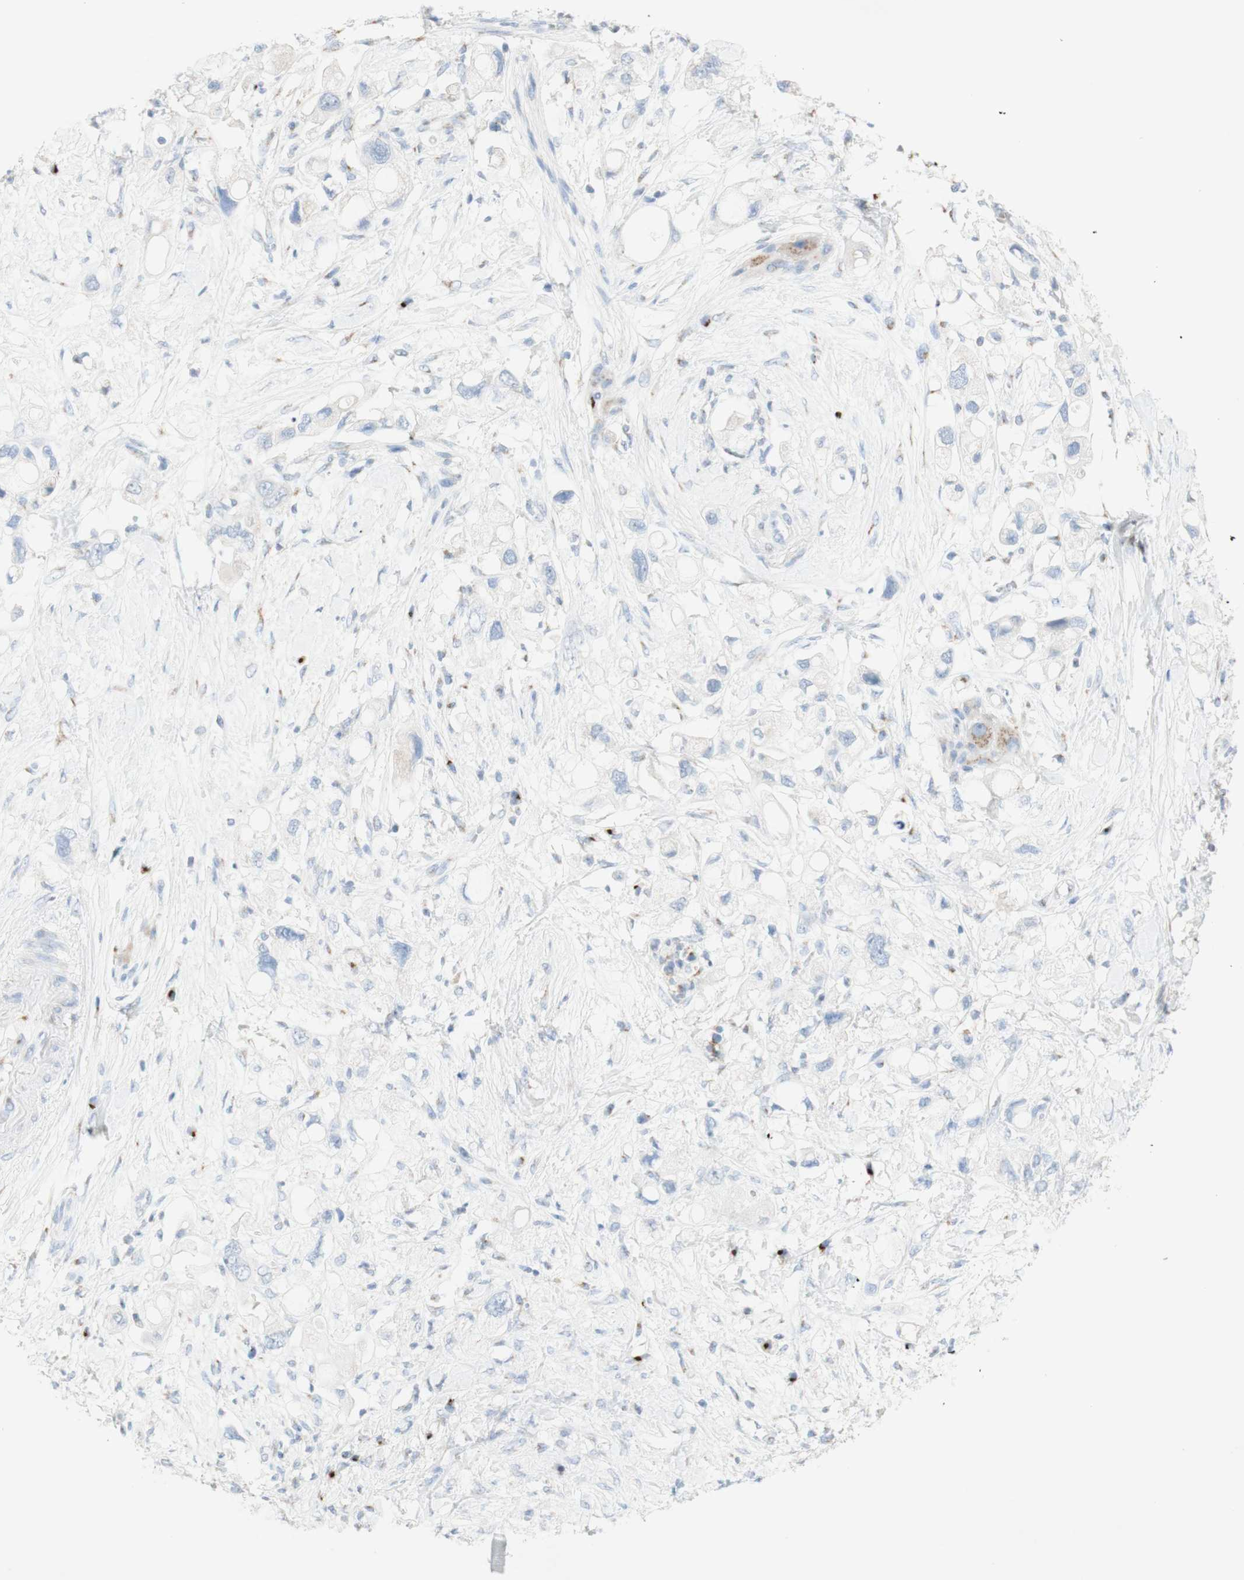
{"staining": {"intensity": "moderate", "quantity": "<25%", "location": "cytoplasmic/membranous"}, "tissue": "pancreatic cancer", "cell_type": "Tumor cells", "image_type": "cancer", "snomed": [{"axis": "morphology", "description": "Adenocarcinoma, NOS"}, {"axis": "topography", "description": "Pancreas"}], "caption": "This micrograph reveals IHC staining of pancreatic cancer, with low moderate cytoplasmic/membranous positivity in about <25% of tumor cells.", "gene": "MANEA", "patient": {"sex": "female", "age": 56}}